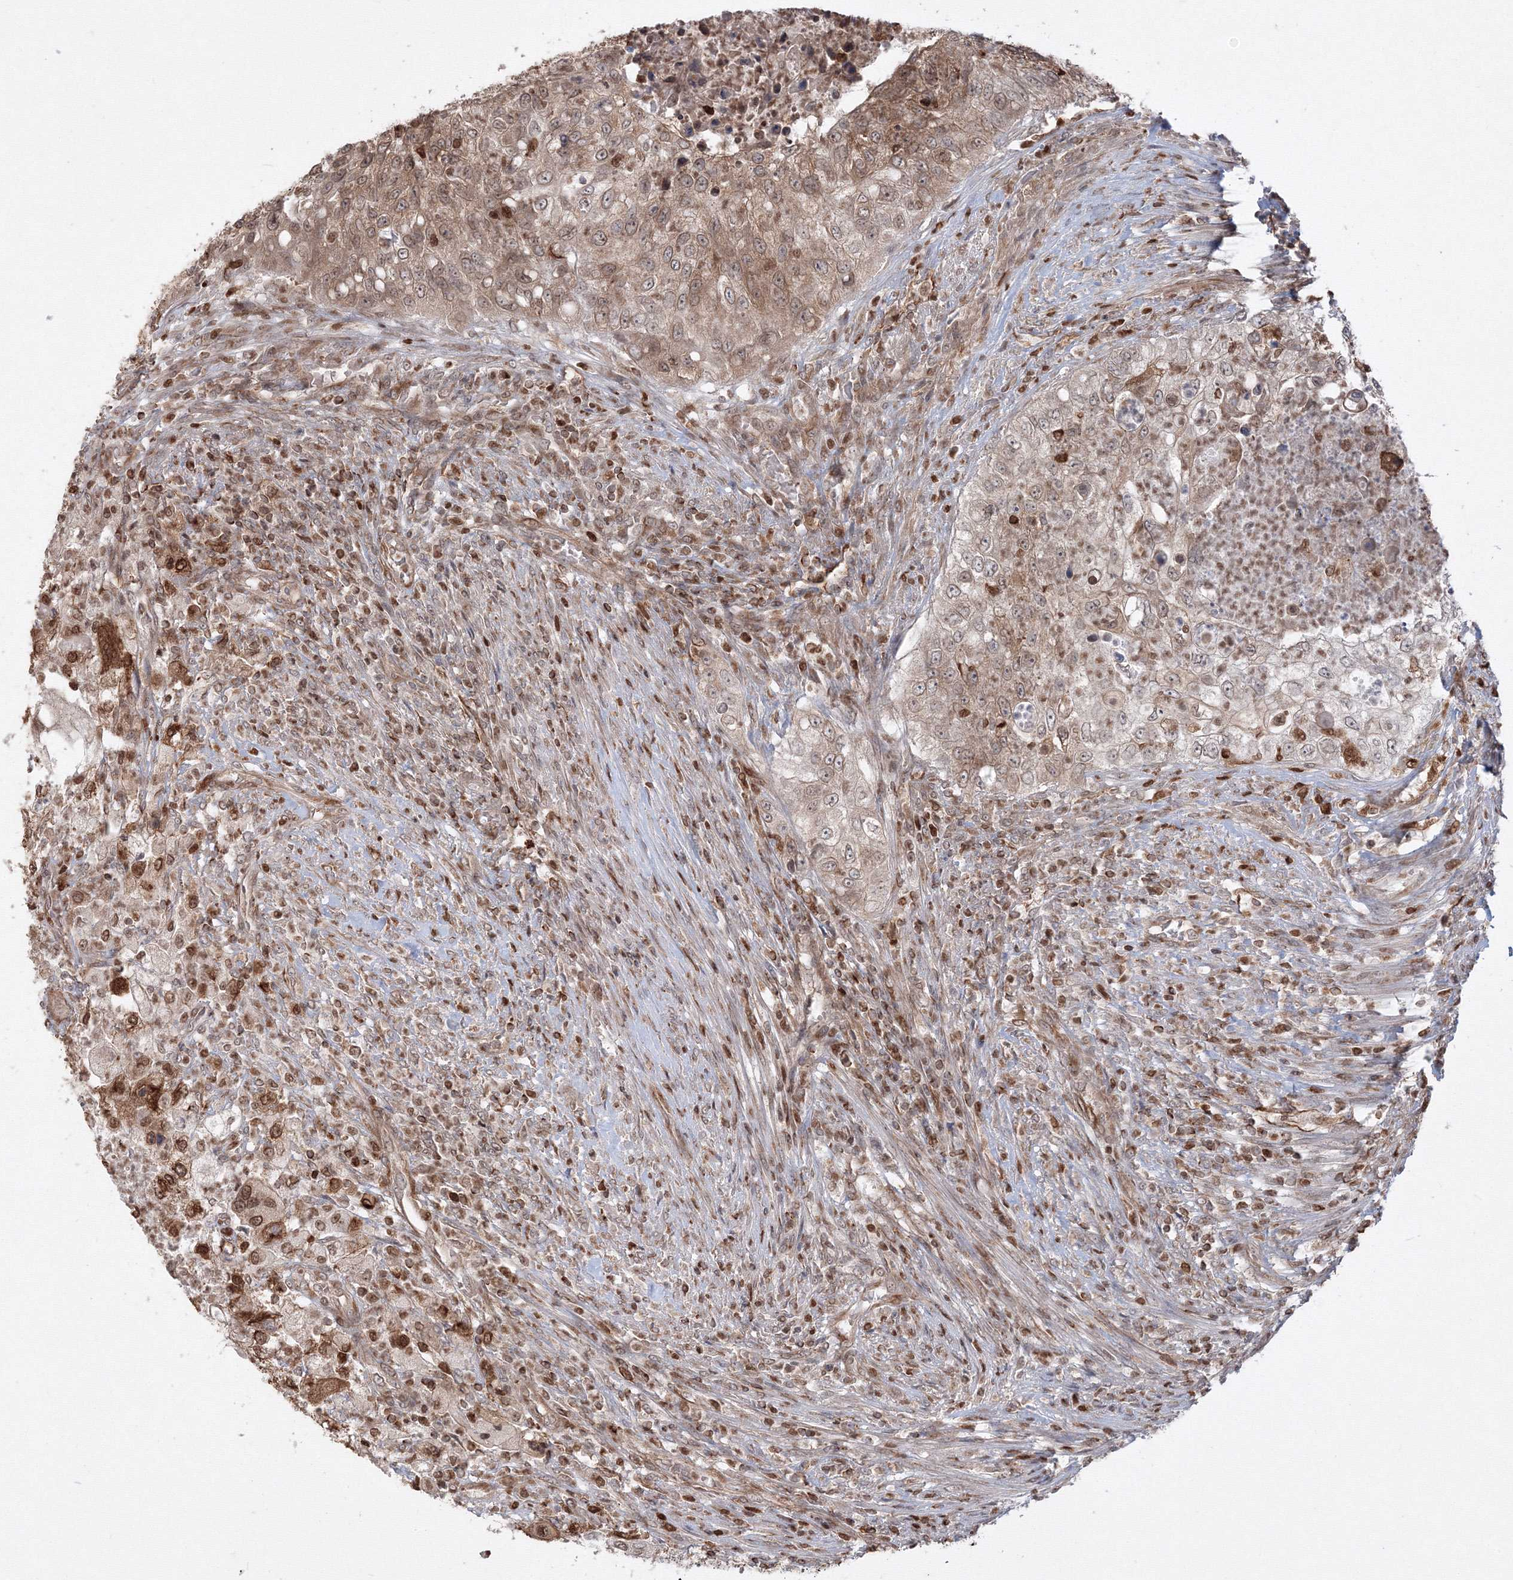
{"staining": {"intensity": "moderate", "quantity": "25%-75%", "location": "cytoplasmic/membranous"}, "tissue": "urothelial cancer", "cell_type": "Tumor cells", "image_type": "cancer", "snomed": [{"axis": "morphology", "description": "Urothelial carcinoma, High grade"}, {"axis": "topography", "description": "Urinary bladder"}], "caption": "Moderate cytoplasmic/membranous positivity for a protein is present in approximately 25%-75% of tumor cells of urothelial cancer using IHC.", "gene": "TMEM50B", "patient": {"sex": "female", "age": 60}}